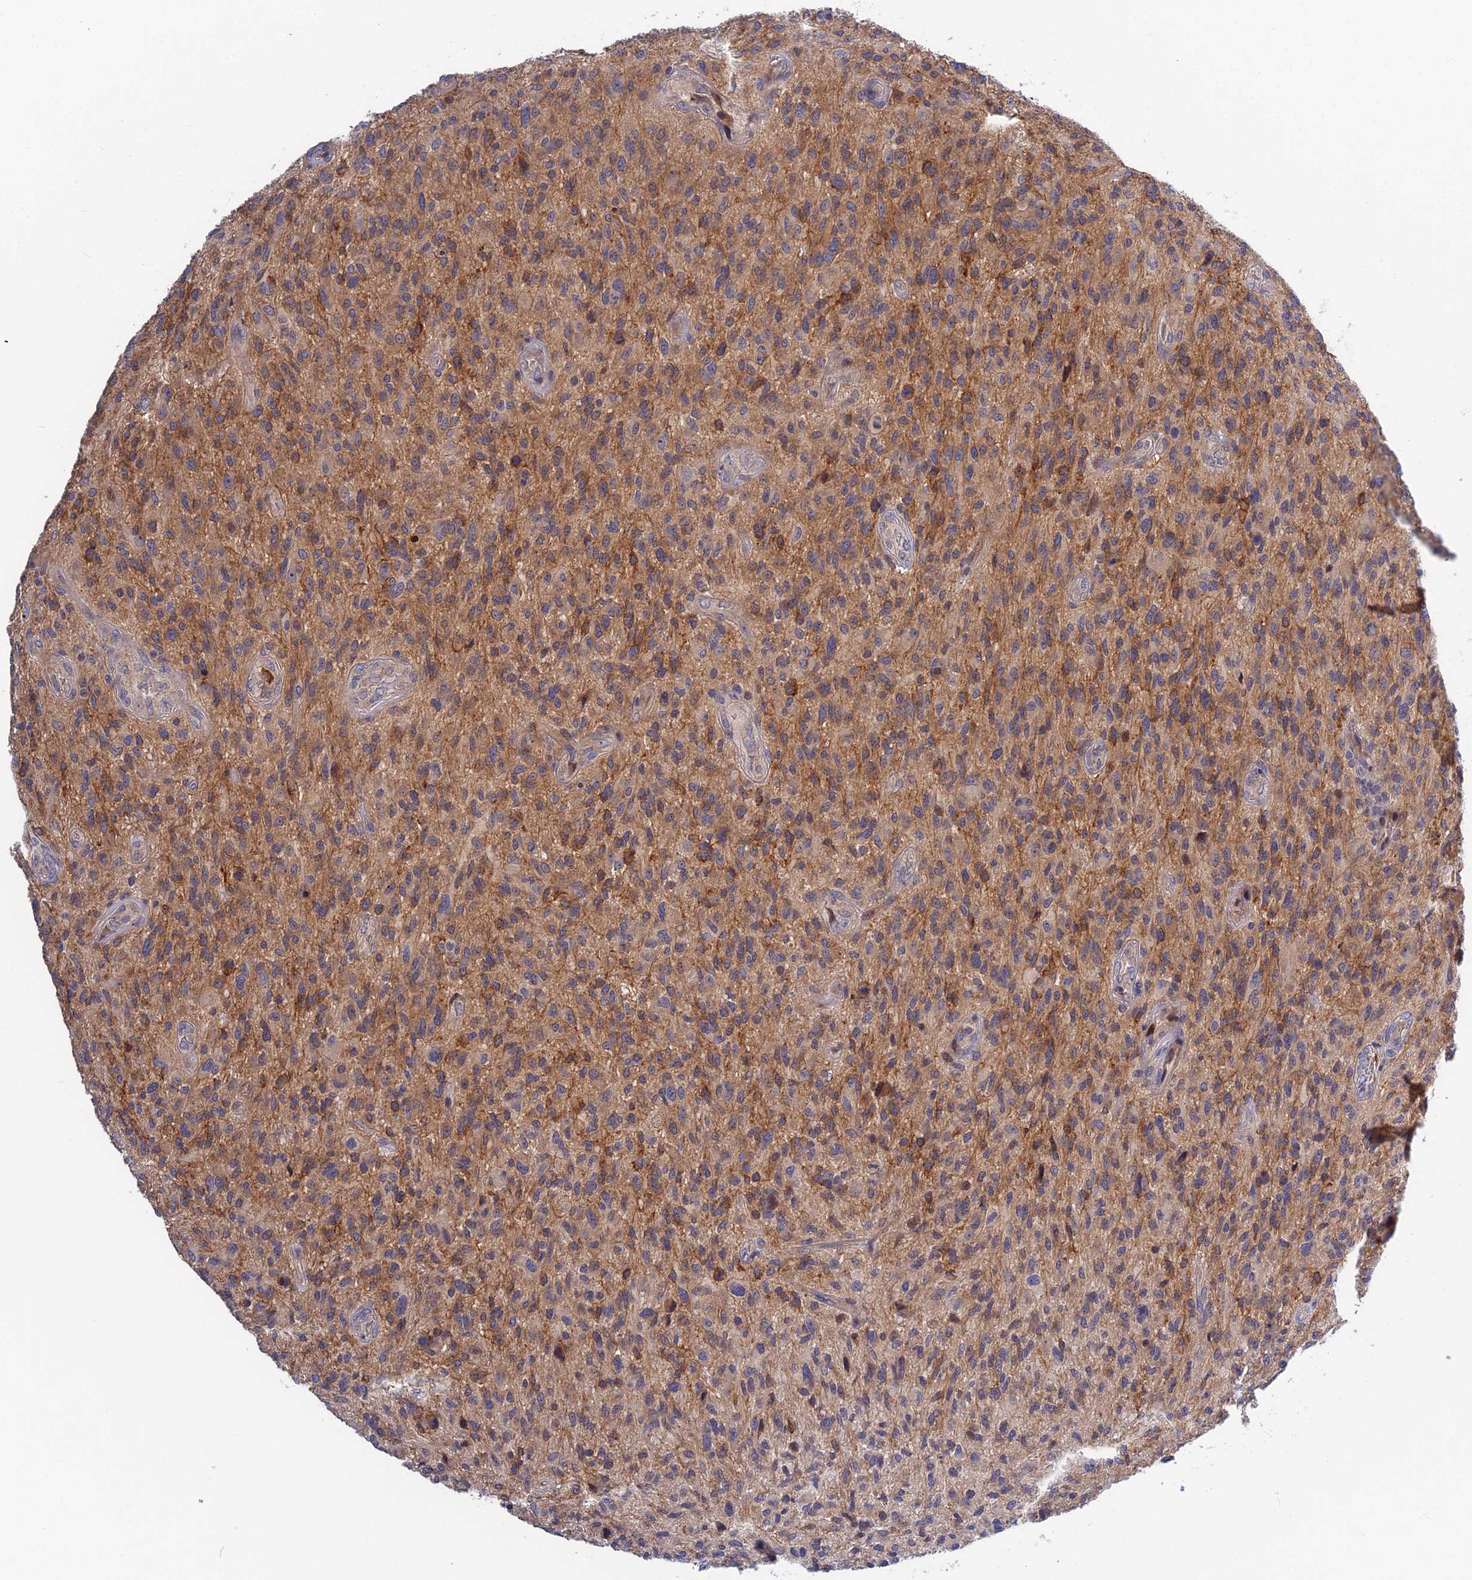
{"staining": {"intensity": "weak", "quantity": "25%-75%", "location": "cytoplasmic/membranous"}, "tissue": "glioma", "cell_type": "Tumor cells", "image_type": "cancer", "snomed": [{"axis": "morphology", "description": "Glioma, malignant, High grade"}, {"axis": "topography", "description": "Brain"}], "caption": "Glioma stained with a brown dye displays weak cytoplasmic/membranous positive expression in approximately 25%-75% of tumor cells.", "gene": "CRACD", "patient": {"sex": "male", "age": 47}}